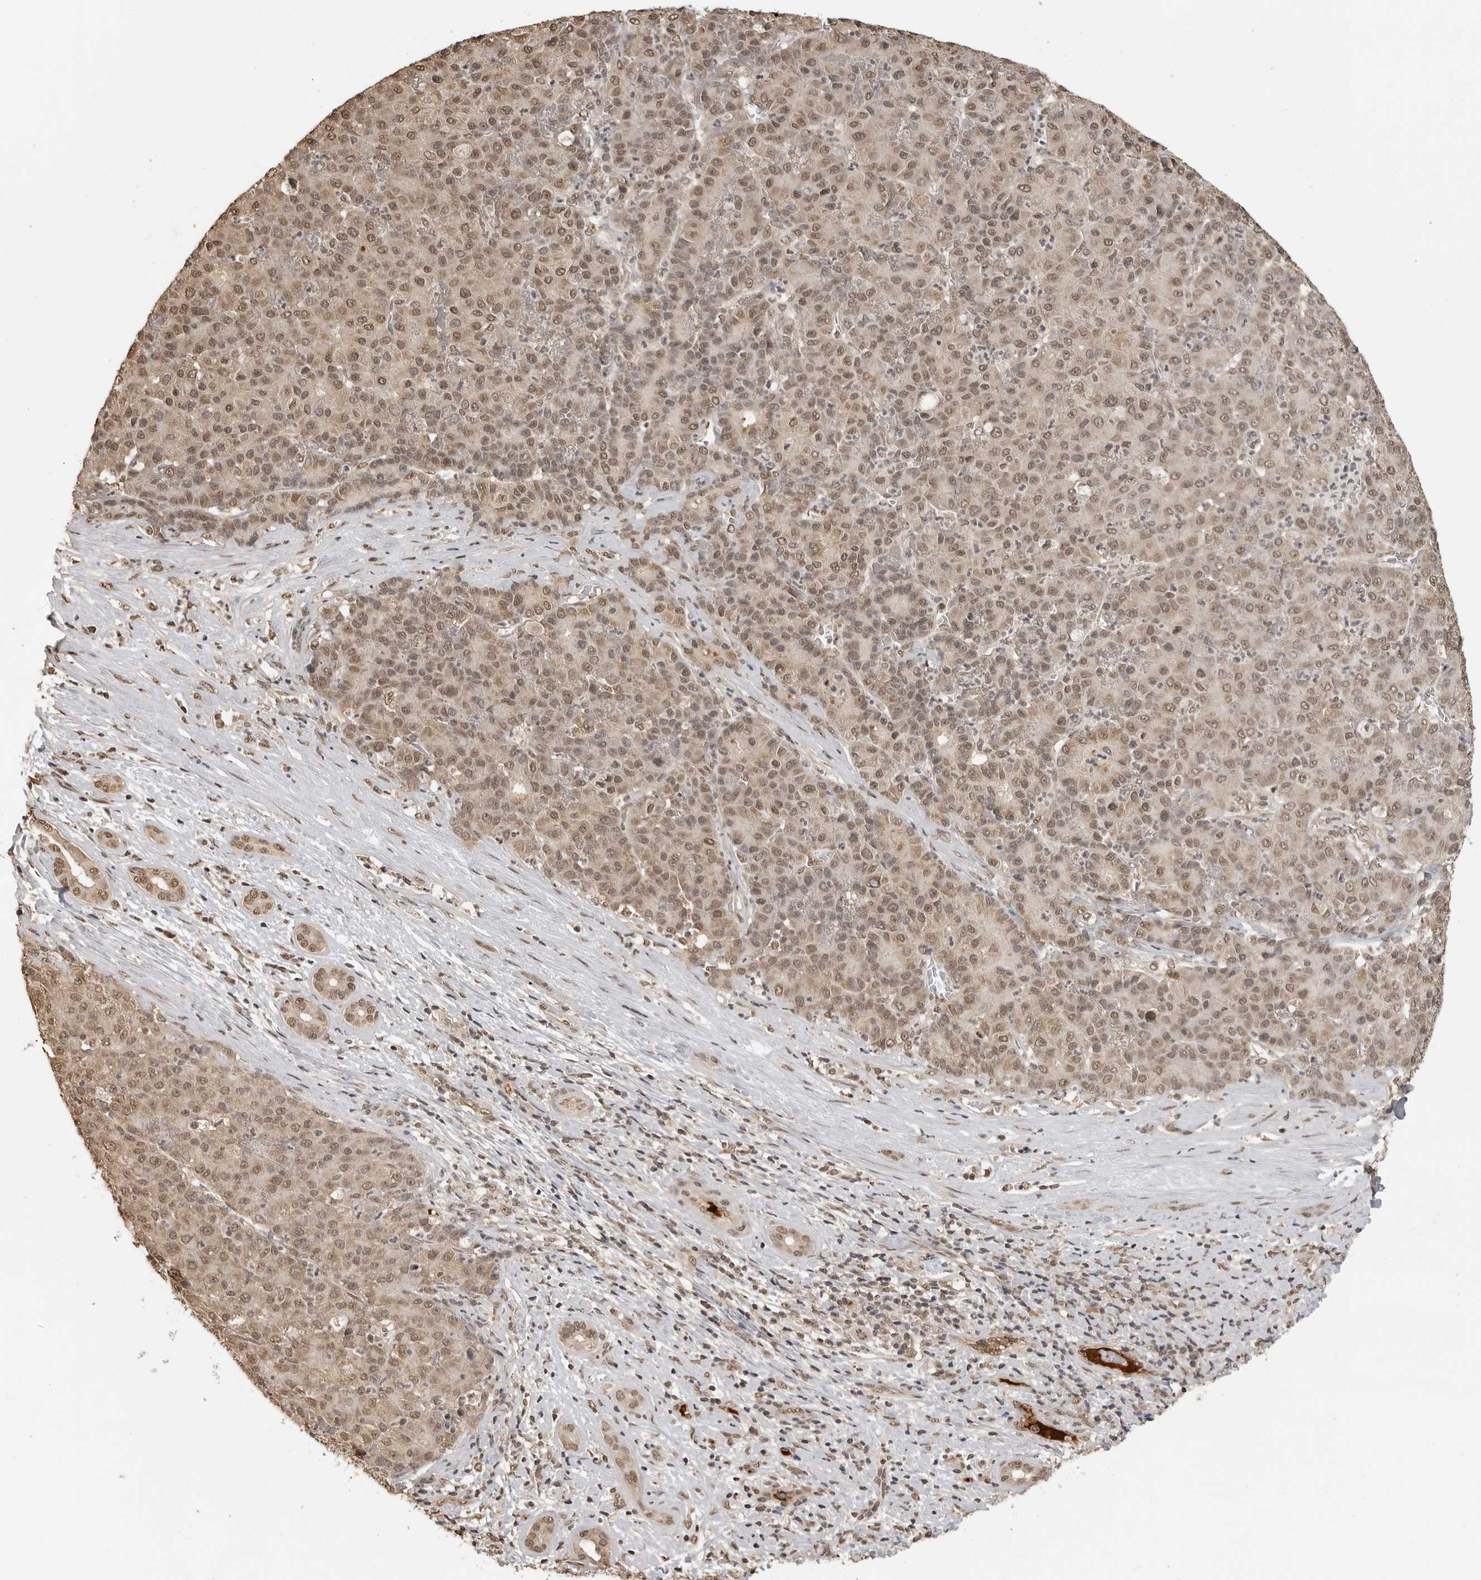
{"staining": {"intensity": "weak", "quantity": ">75%", "location": "nuclear"}, "tissue": "liver cancer", "cell_type": "Tumor cells", "image_type": "cancer", "snomed": [{"axis": "morphology", "description": "Carcinoma, Hepatocellular, NOS"}, {"axis": "topography", "description": "Liver"}], "caption": "Hepatocellular carcinoma (liver) tissue shows weak nuclear staining in about >75% of tumor cells", "gene": "CLOCK", "patient": {"sex": "male", "age": 65}}